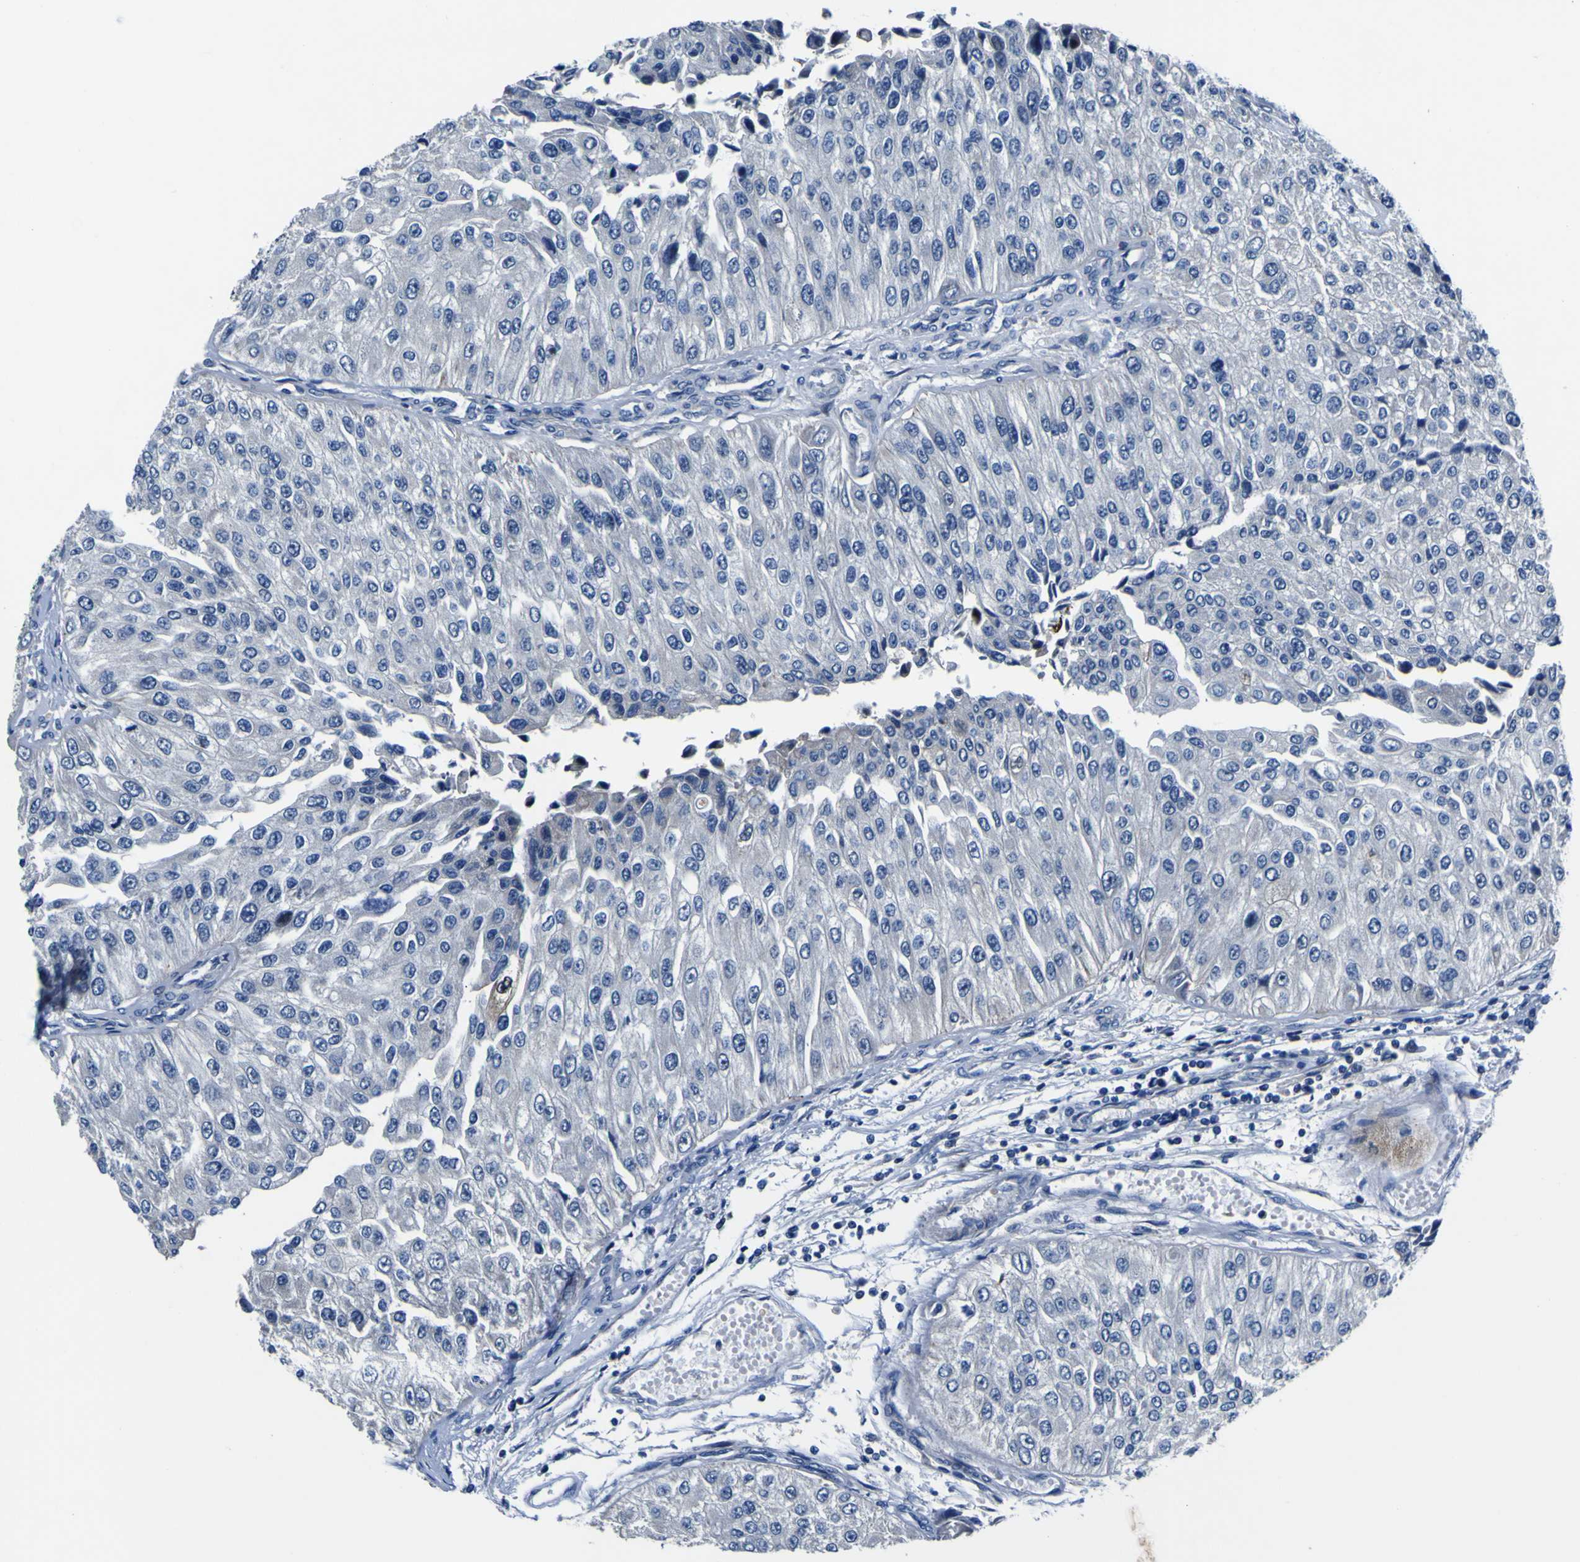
{"staining": {"intensity": "negative", "quantity": "none", "location": "none"}, "tissue": "urothelial cancer", "cell_type": "Tumor cells", "image_type": "cancer", "snomed": [{"axis": "morphology", "description": "Urothelial carcinoma, High grade"}, {"axis": "topography", "description": "Kidney"}, {"axis": "topography", "description": "Urinary bladder"}], "caption": "Photomicrograph shows no protein positivity in tumor cells of urothelial cancer tissue. (DAB immunohistochemistry, high magnification).", "gene": "AGAP3", "patient": {"sex": "male", "age": 77}}